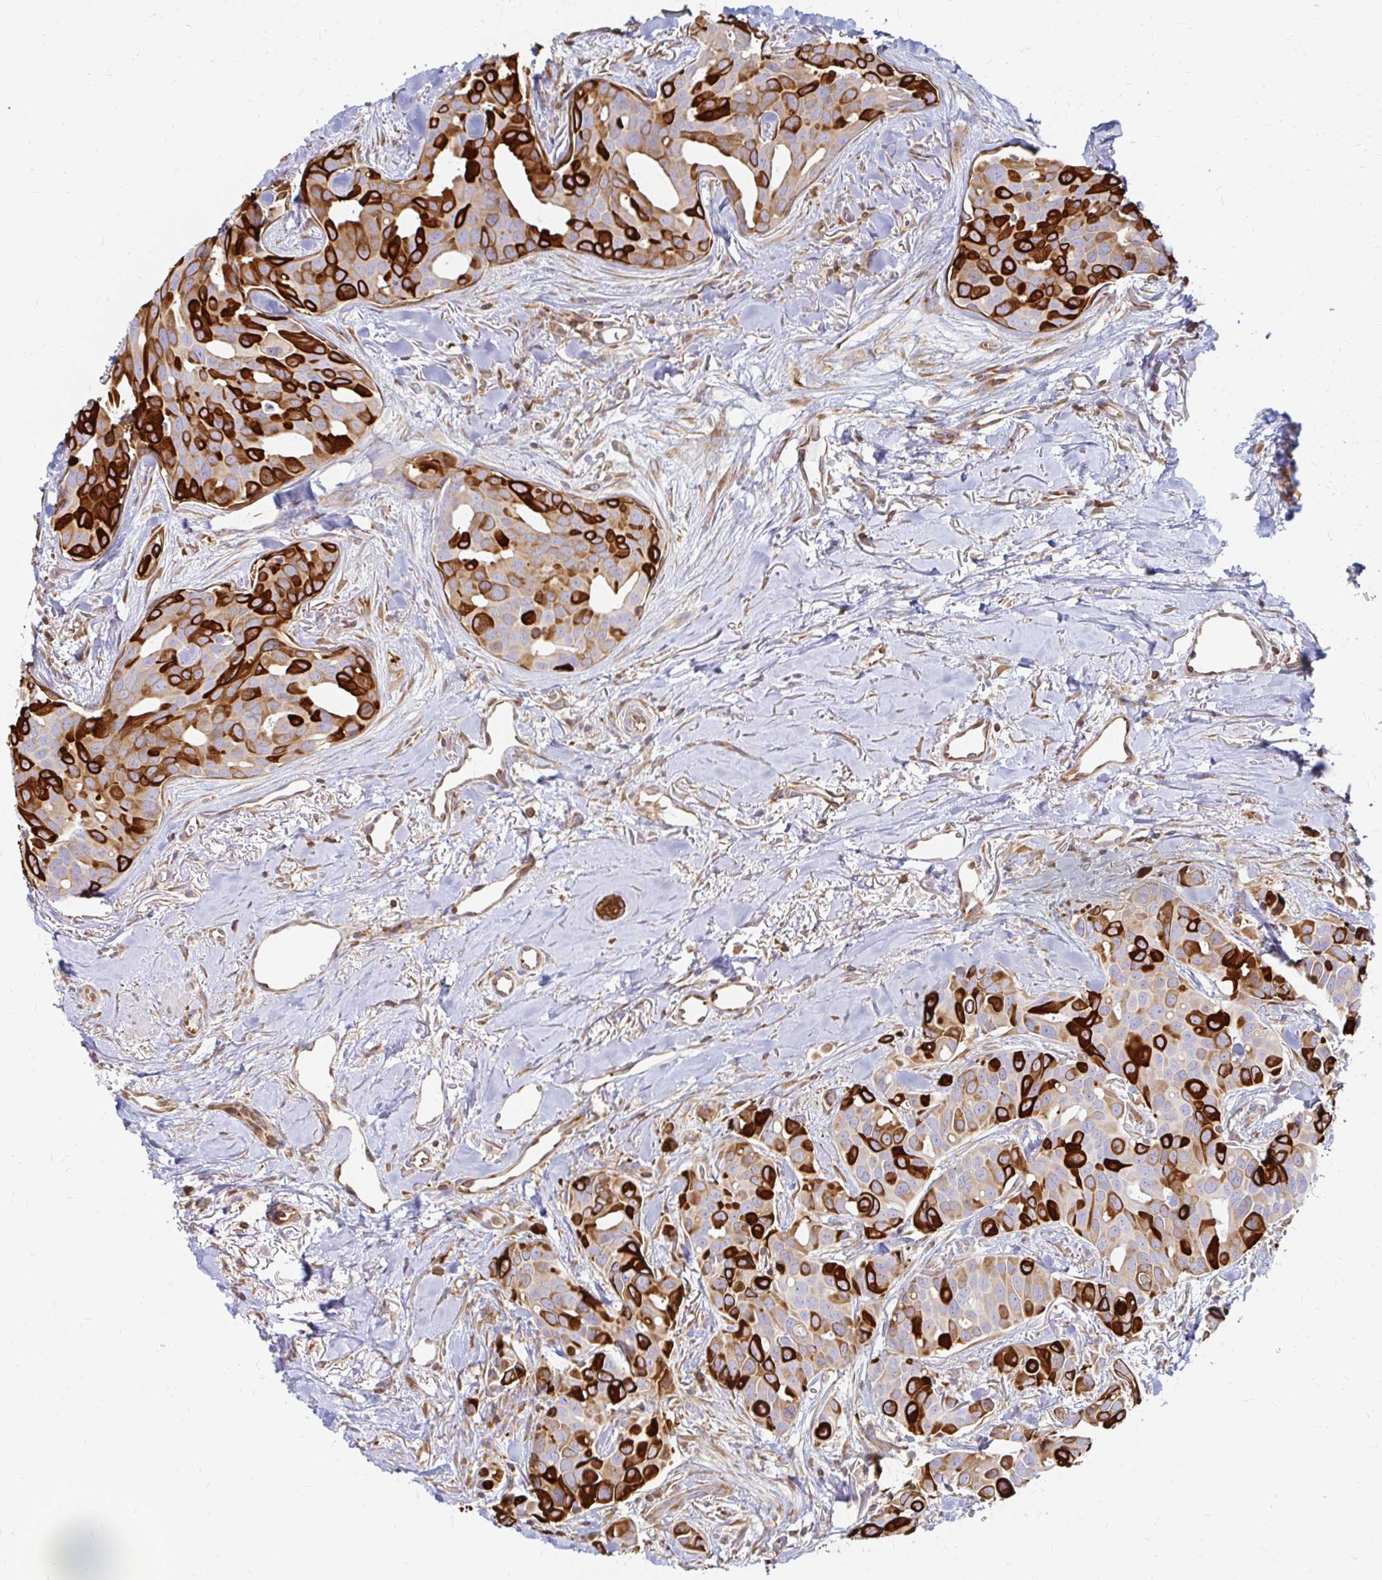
{"staining": {"intensity": "strong", "quantity": "25%-75%", "location": "cytoplasmic/membranous"}, "tissue": "breast cancer", "cell_type": "Tumor cells", "image_type": "cancer", "snomed": [{"axis": "morphology", "description": "Duct carcinoma"}, {"axis": "topography", "description": "Breast"}], "caption": "Immunohistochemical staining of breast cancer shows high levels of strong cytoplasmic/membranous protein staining in approximately 25%-75% of tumor cells.", "gene": "CAST", "patient": {"sex": "female", "age": 54}}